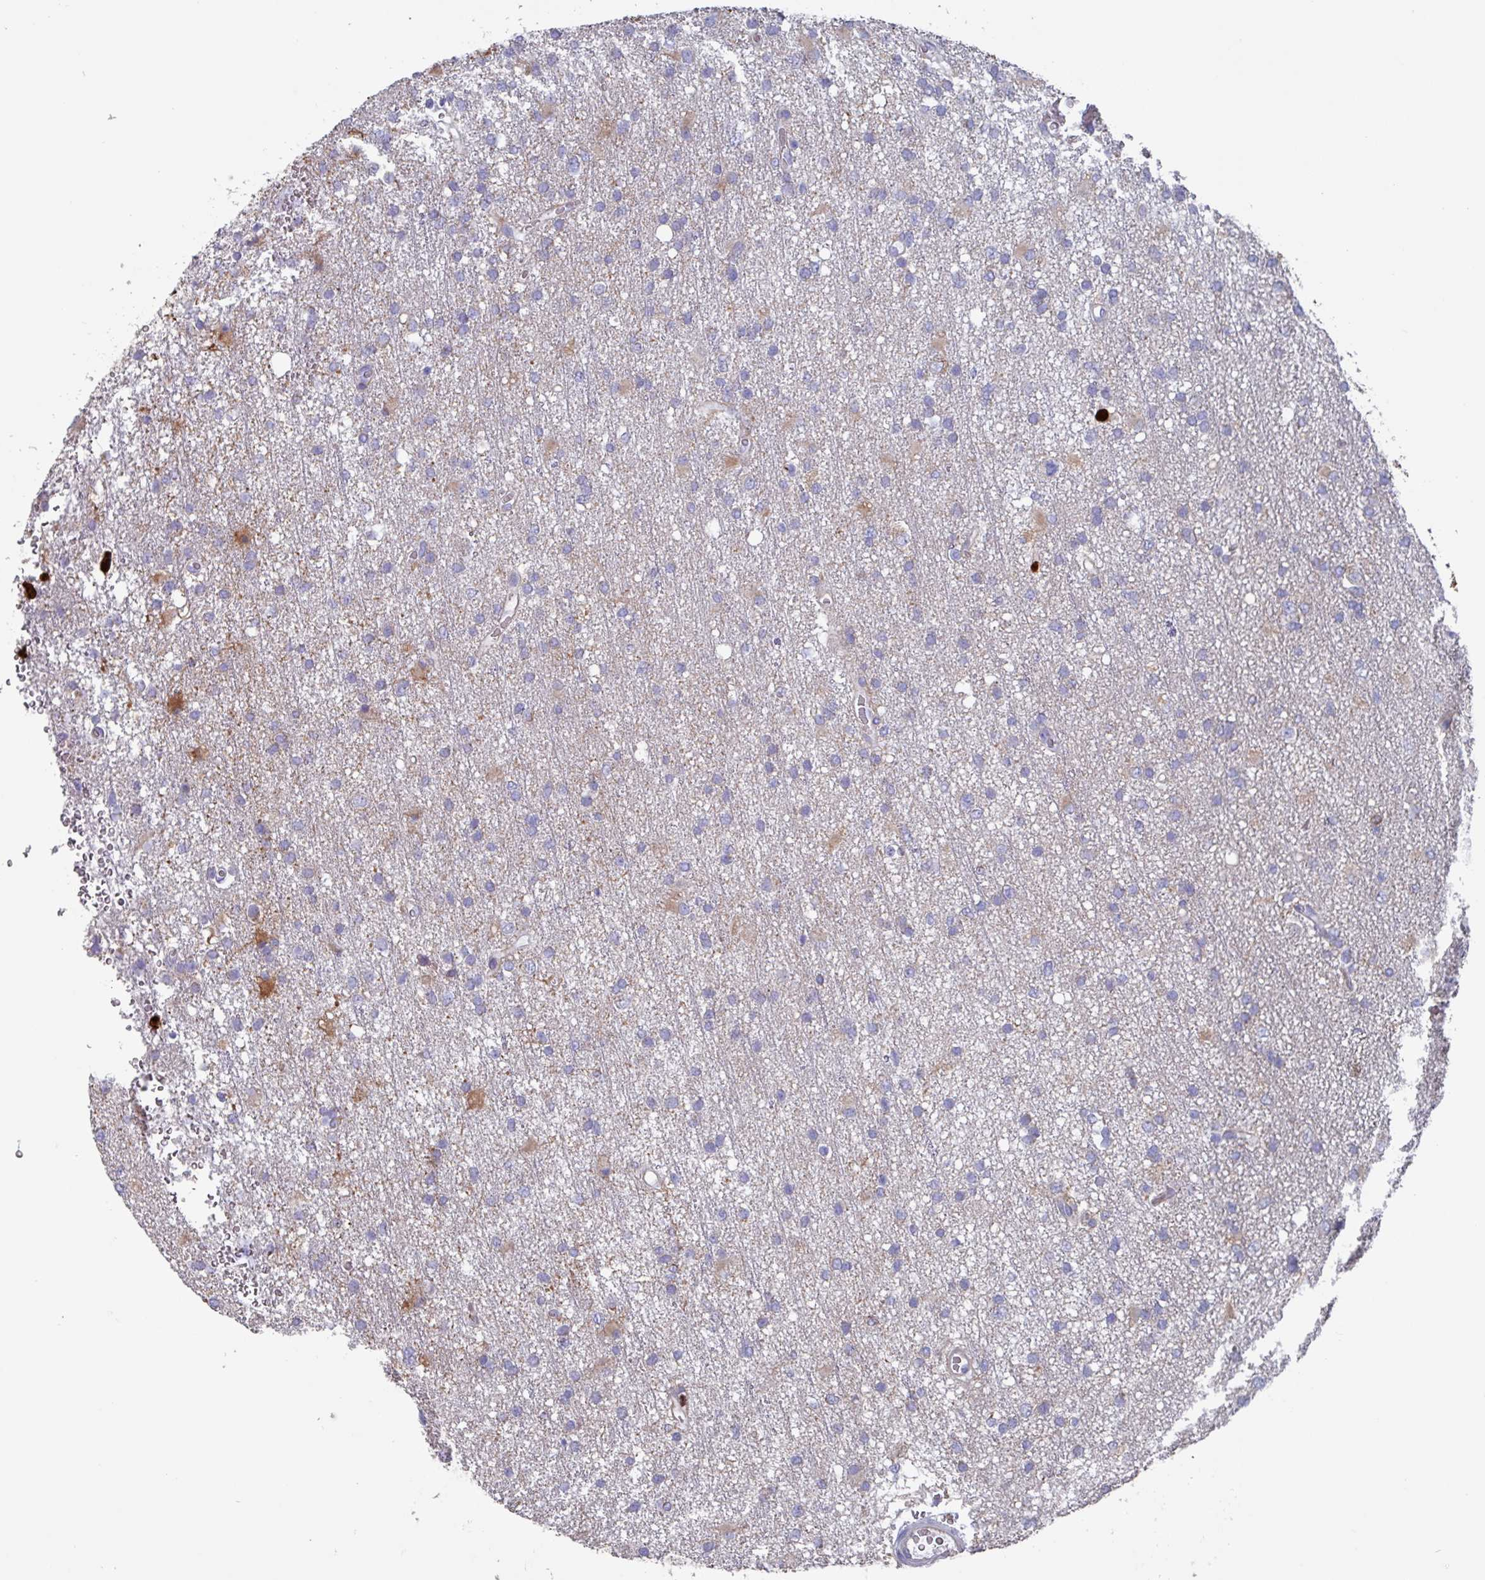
{"staining": {"intensity": "weak", "quantity": "<25%", "location": "cytoplasmic/membranous"}, "tissue": "glioma", "cell_type": "Tumor cells", "image_type": "cancer", "snomed": [{"axis": "morphology", "description": "Glioma, malignant, High grade"}, {"axis": "topography", "description": "Brain"}], "caption": "Protein analysis of glioma reveals no significant staining in tumor cells. (IHC, brightfield microscopy, high magnification).", "gene": "UQCC2", "patient": {"sex": "female", "age": 74}}